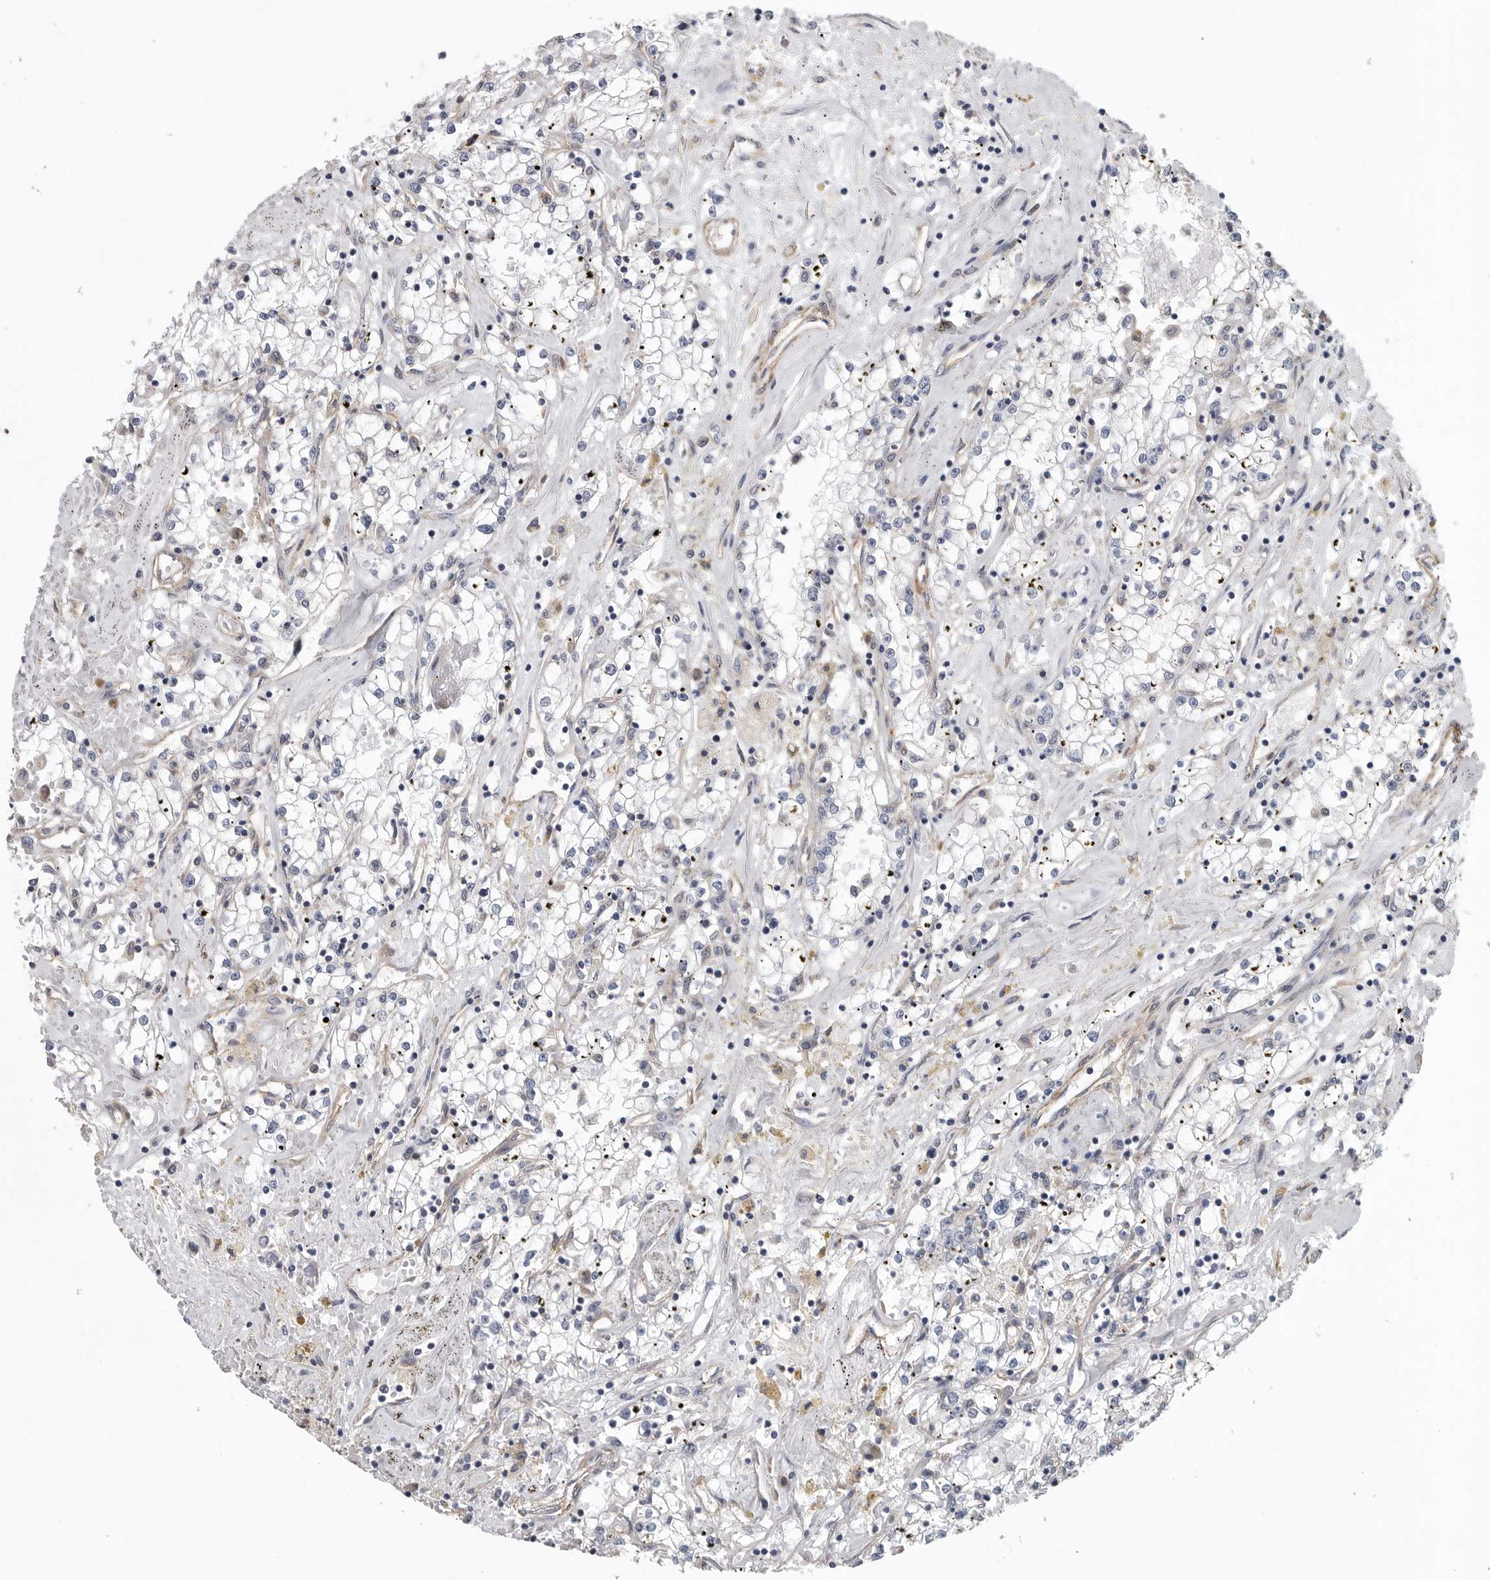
{"staining": {"intensity": "negative", "quantity": "none", "location": "none"}, "tissue": "renal cancer", "cell_type": "Tumor cells", "image_type": "cancer", "snomed": [{"axis": "morphology", "description": "Adenocarcinoma, NOS"}, {"axis": "topography", "description": "Kidney"}], "caption": "An image of renal adenocarcinoma stained for a protein shows no brown staining in tumor cells.", "gene": "OXR1", "patient": {"sex": "male", "age": 56}}